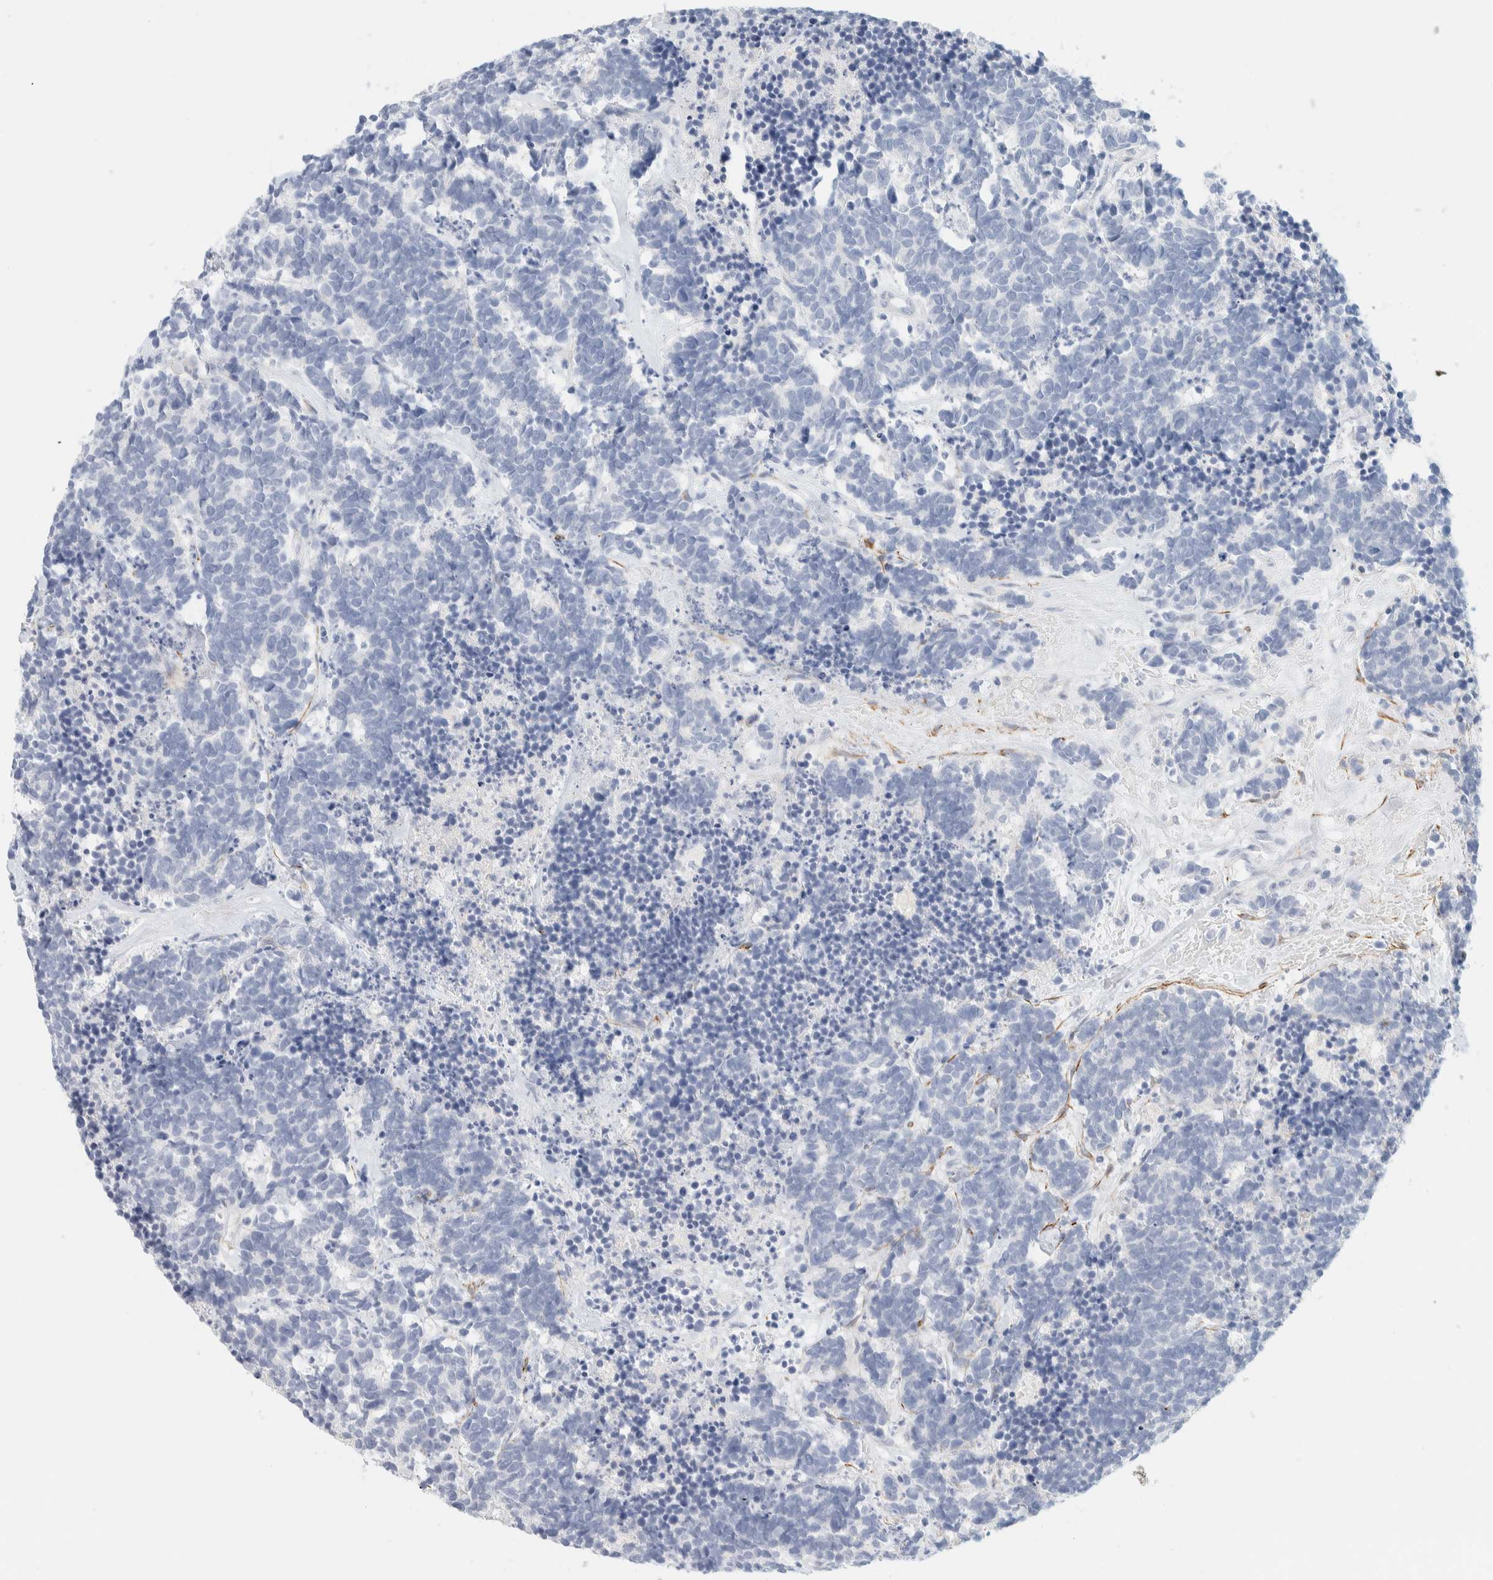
{"staining": {"intensity": "negative", "quantity": "none", "location": "none"}, "tissue": "carcinoid", "cell_type": "Tumor cells", "image_type": "cancer", "snomed": [{"axis": "morphology", "description": "Carcinoma, NOS"}, {"axis": "morphology", "description": "Carcinoid, malignant, NOS"}, {"axis": "topography", "description": "Urinary bladder"}], "caption": "DAB immunohistochemical staining of human carcinoma displays no significant positivity in tumor cells. (DAB (3,3'-diaminobenzidine) immunohistochemistry (IHC) visualized using brightfield microscopy, high magnification).", "gene": "AFMID", "patient": {"sex": "male", "age": 57}}